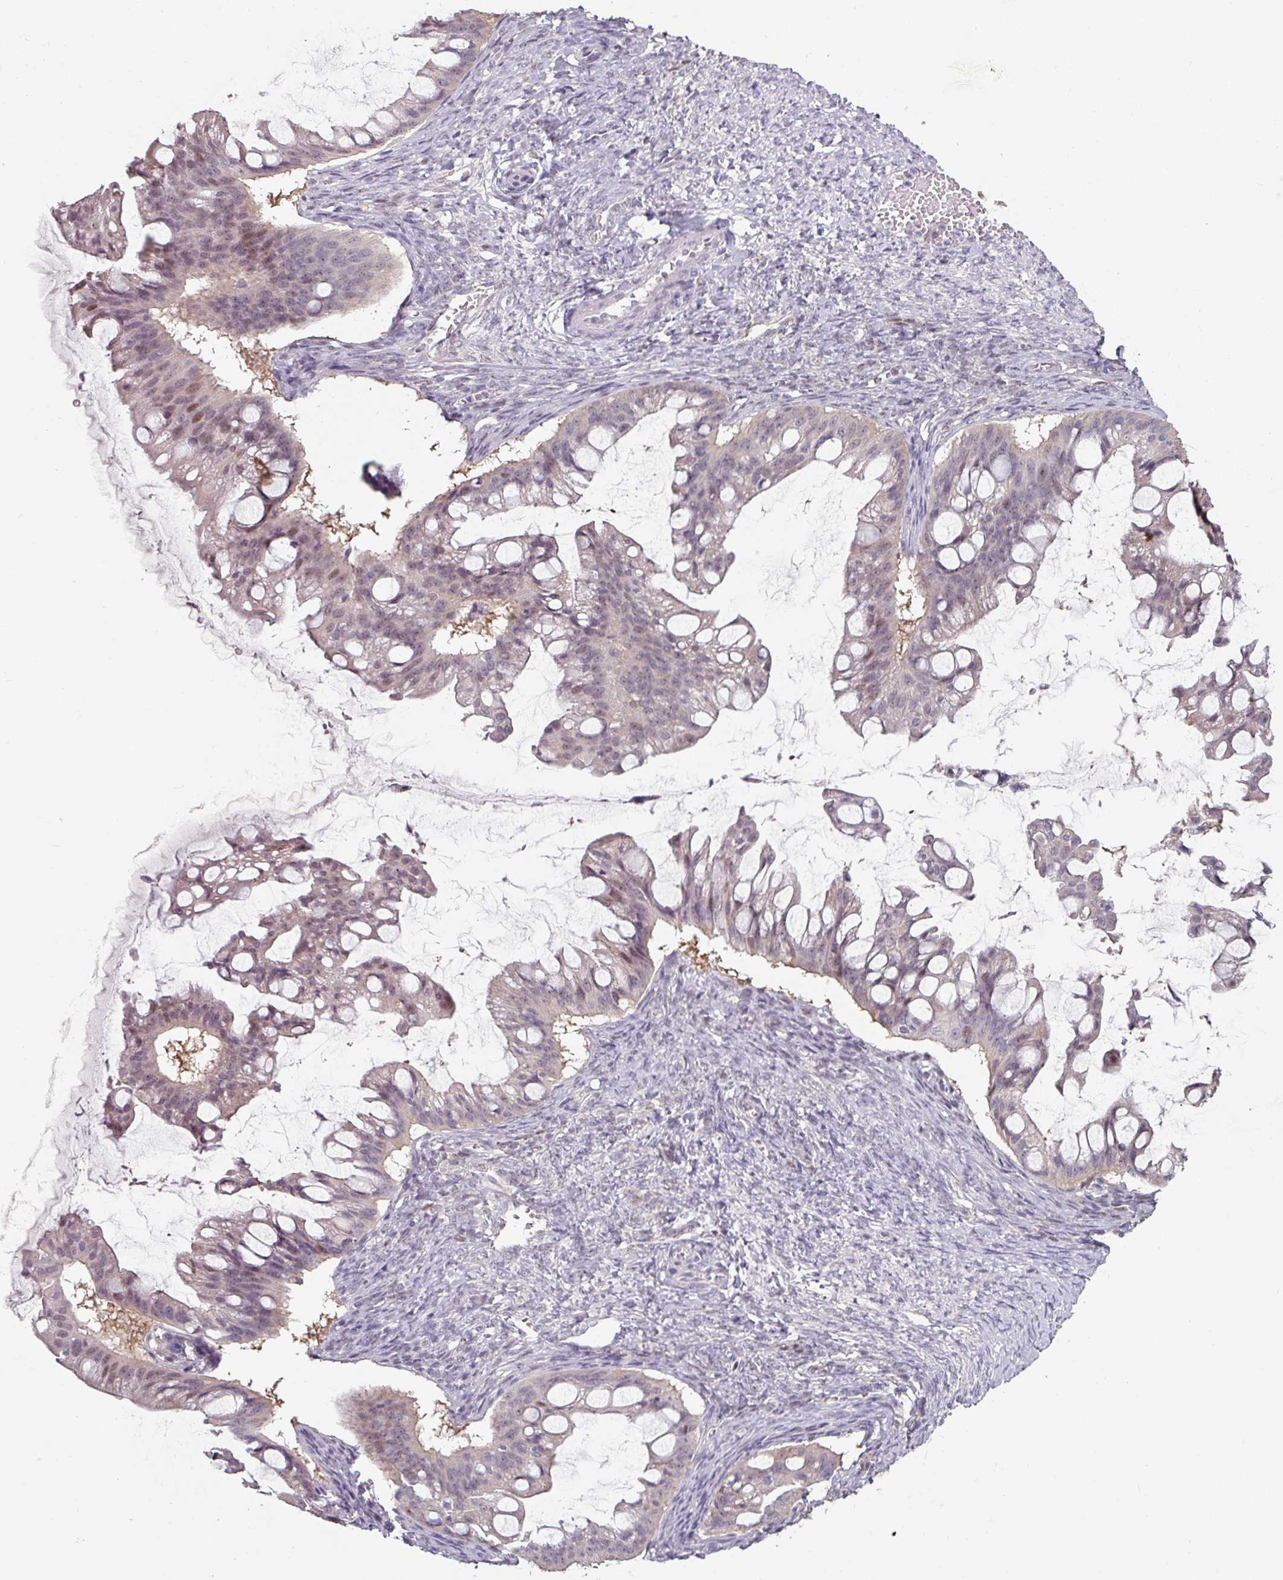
{"staining": {"intensity": "weak", "quantity": "<25%", "location": "nuclear"}, "tissue": "ovarian cancer", "cell_type": "Tumor cells", "image_type": "cancer", "snomed": [{"axis": "morphology", "description": "Cystadenocarcinoma, mucinous, NOS"}, {"axis": "topography", "description": "Ovary"}], "caption": "Mucinous cystadenocarcinoma (ovarian) was stained to show a protein in brown. There is no significant expression in tumor cells.", "gene": "ZBTB6", "patient": {"sex": "female", "age": 73}}